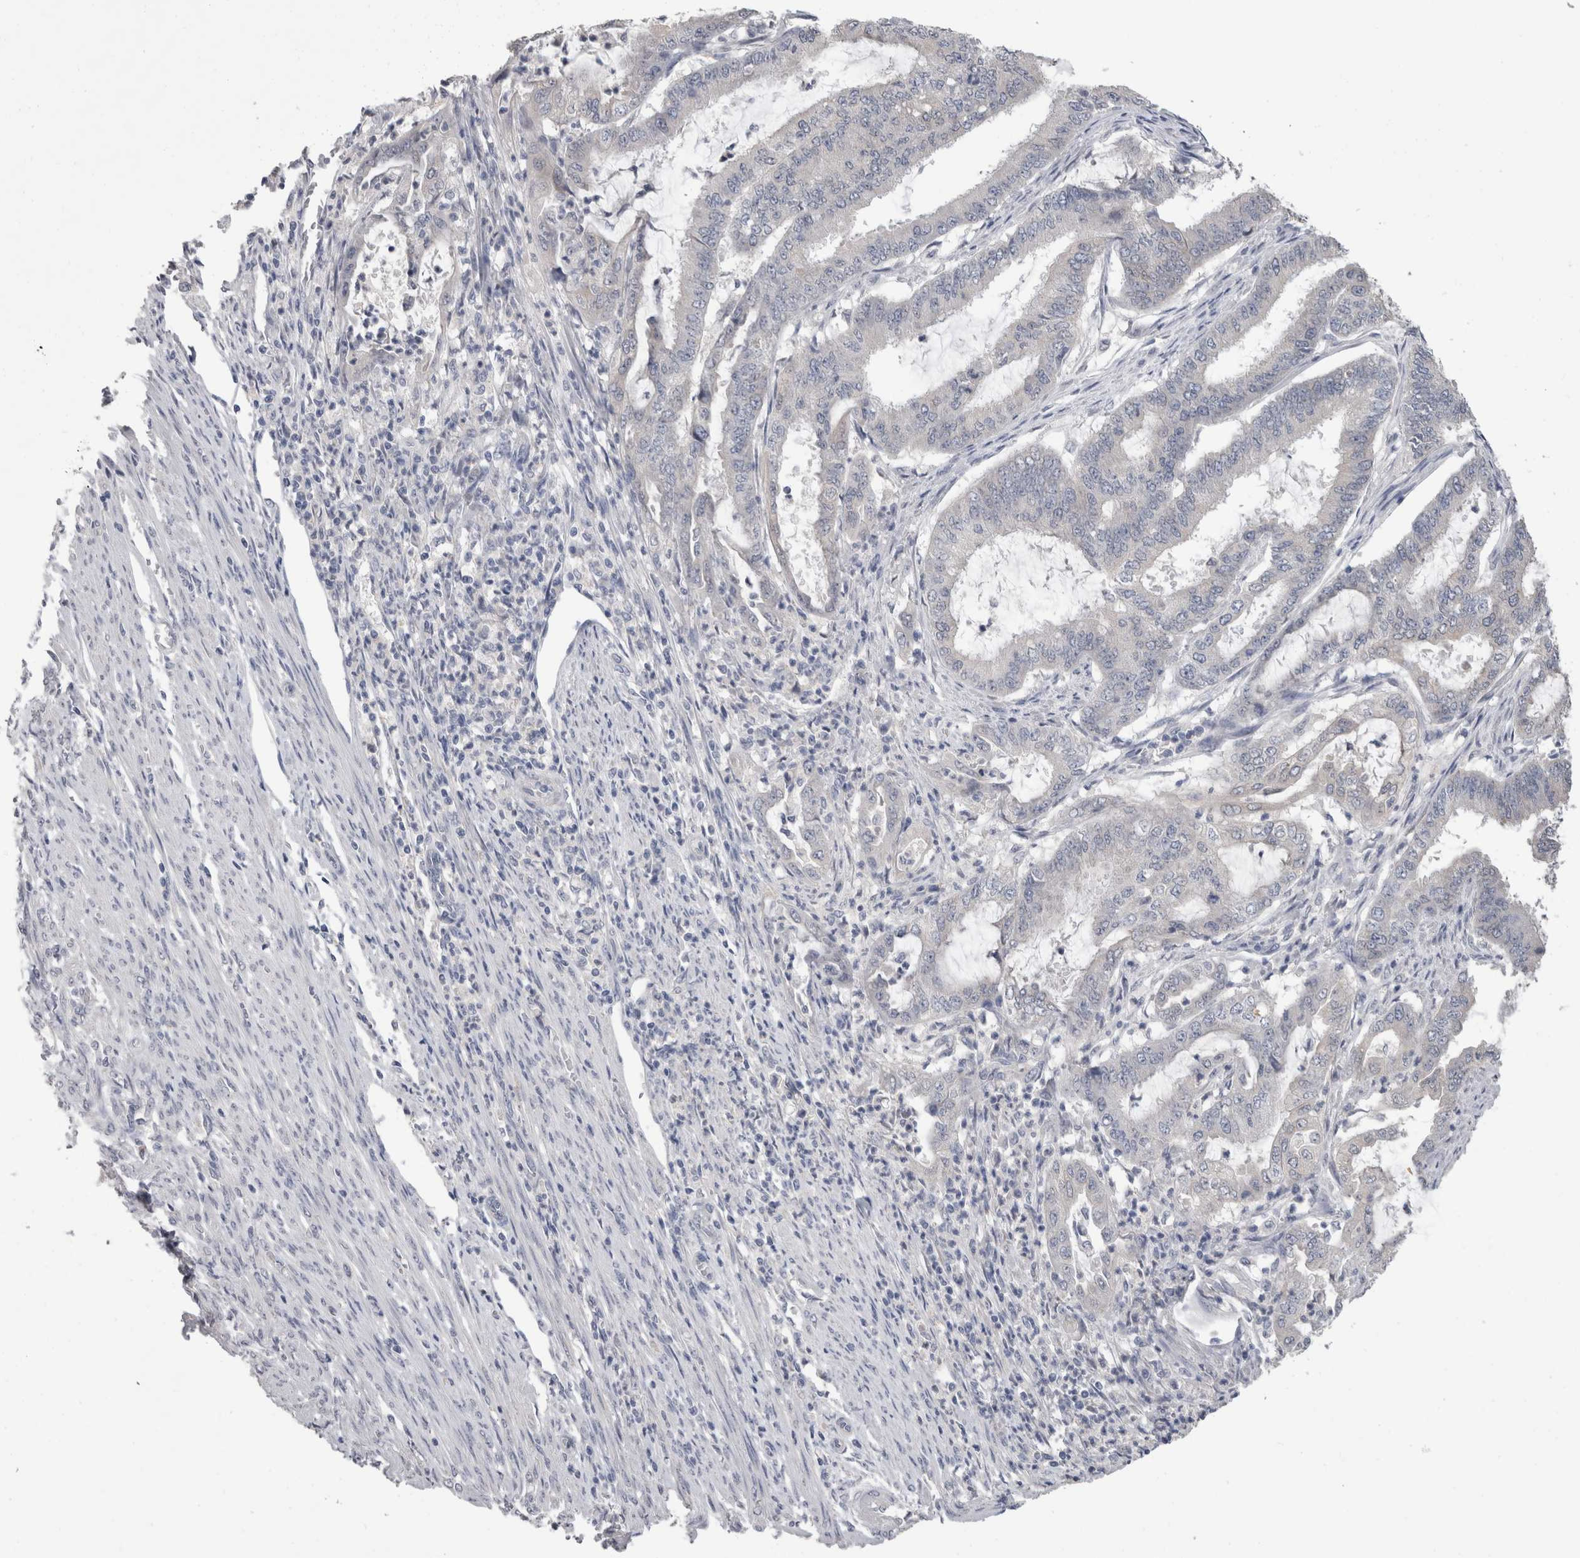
{"staining": {"intensity": "negative", "quantity": "none", "location": "none"}, "tissue": "endometrial cancer", "cell_type": "Tumor cells", "image_type": "cancer", "snomed": [{"axis": "morphology", "description": "Adenocarcinoma, NOS"}, {"axis": "topography", "description": "Endometrium"}], "caption": "A high-resolution histopathology image shows immunohistochemistry (IHC) staining of endometrial cancer, which reveals no significant staining in tumor cells.", "gene": "FHOD3", "patient": {"sex": "female", "age": 51}}